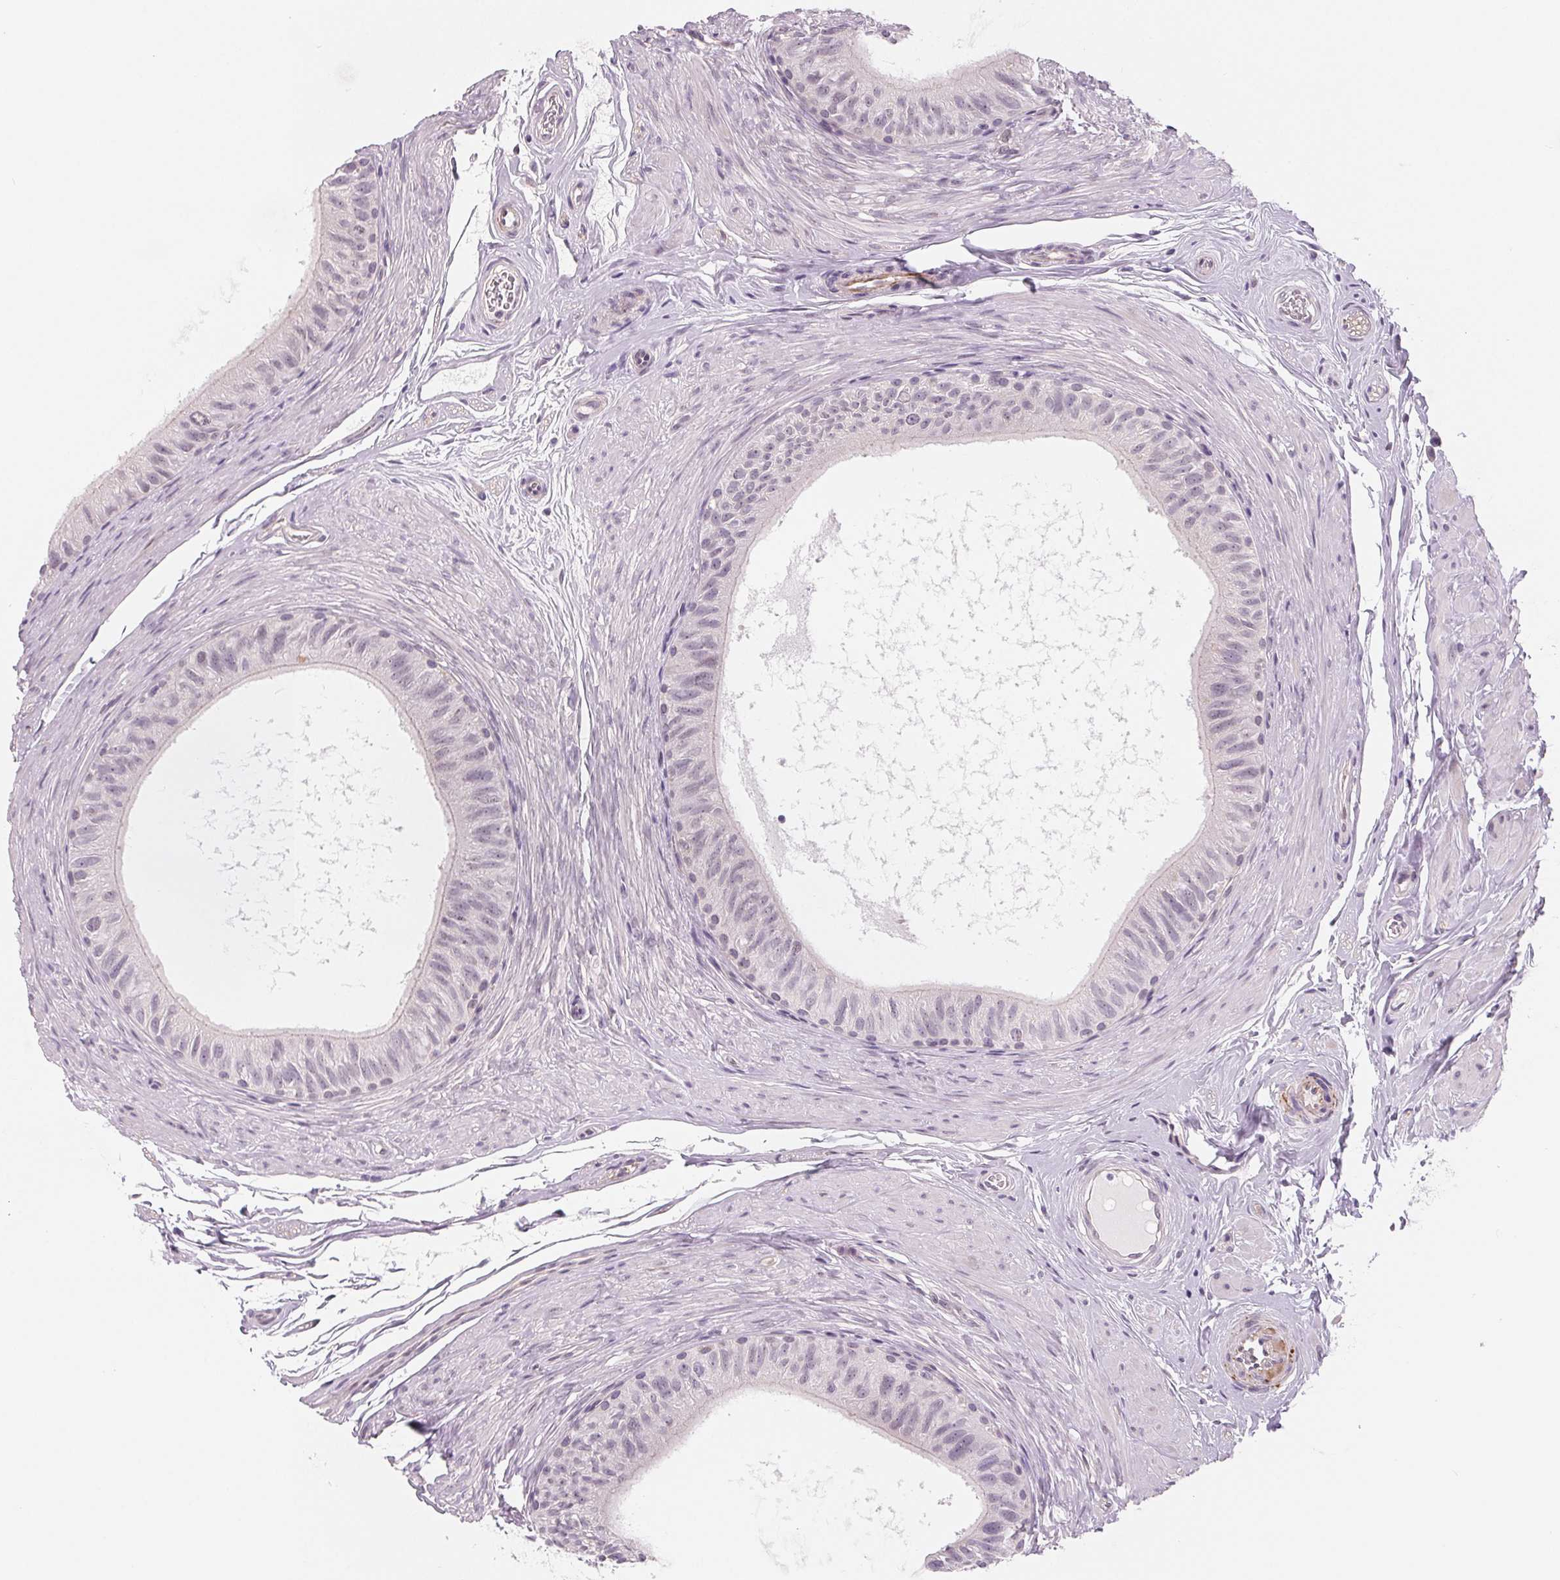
{"staining": {"intensity": "weak", "quantity": "<25%", "location": "cytoplasmic/membranous"}, "tissue": "epididymis", "cell_type": "Glandular cells", "image_type": "normal", "snomed": [{"axis": "morphology", "description": "Normal tissue, NOS"}, {"axis": "topography", "description": "Epididymis"}], "caption": "DAB immunohistochemical staining of normal human epididymis reveals no significant positivity in glandular cells.", "gene": "CFC1B", "patient": {"sex": "male", "age": 36}}